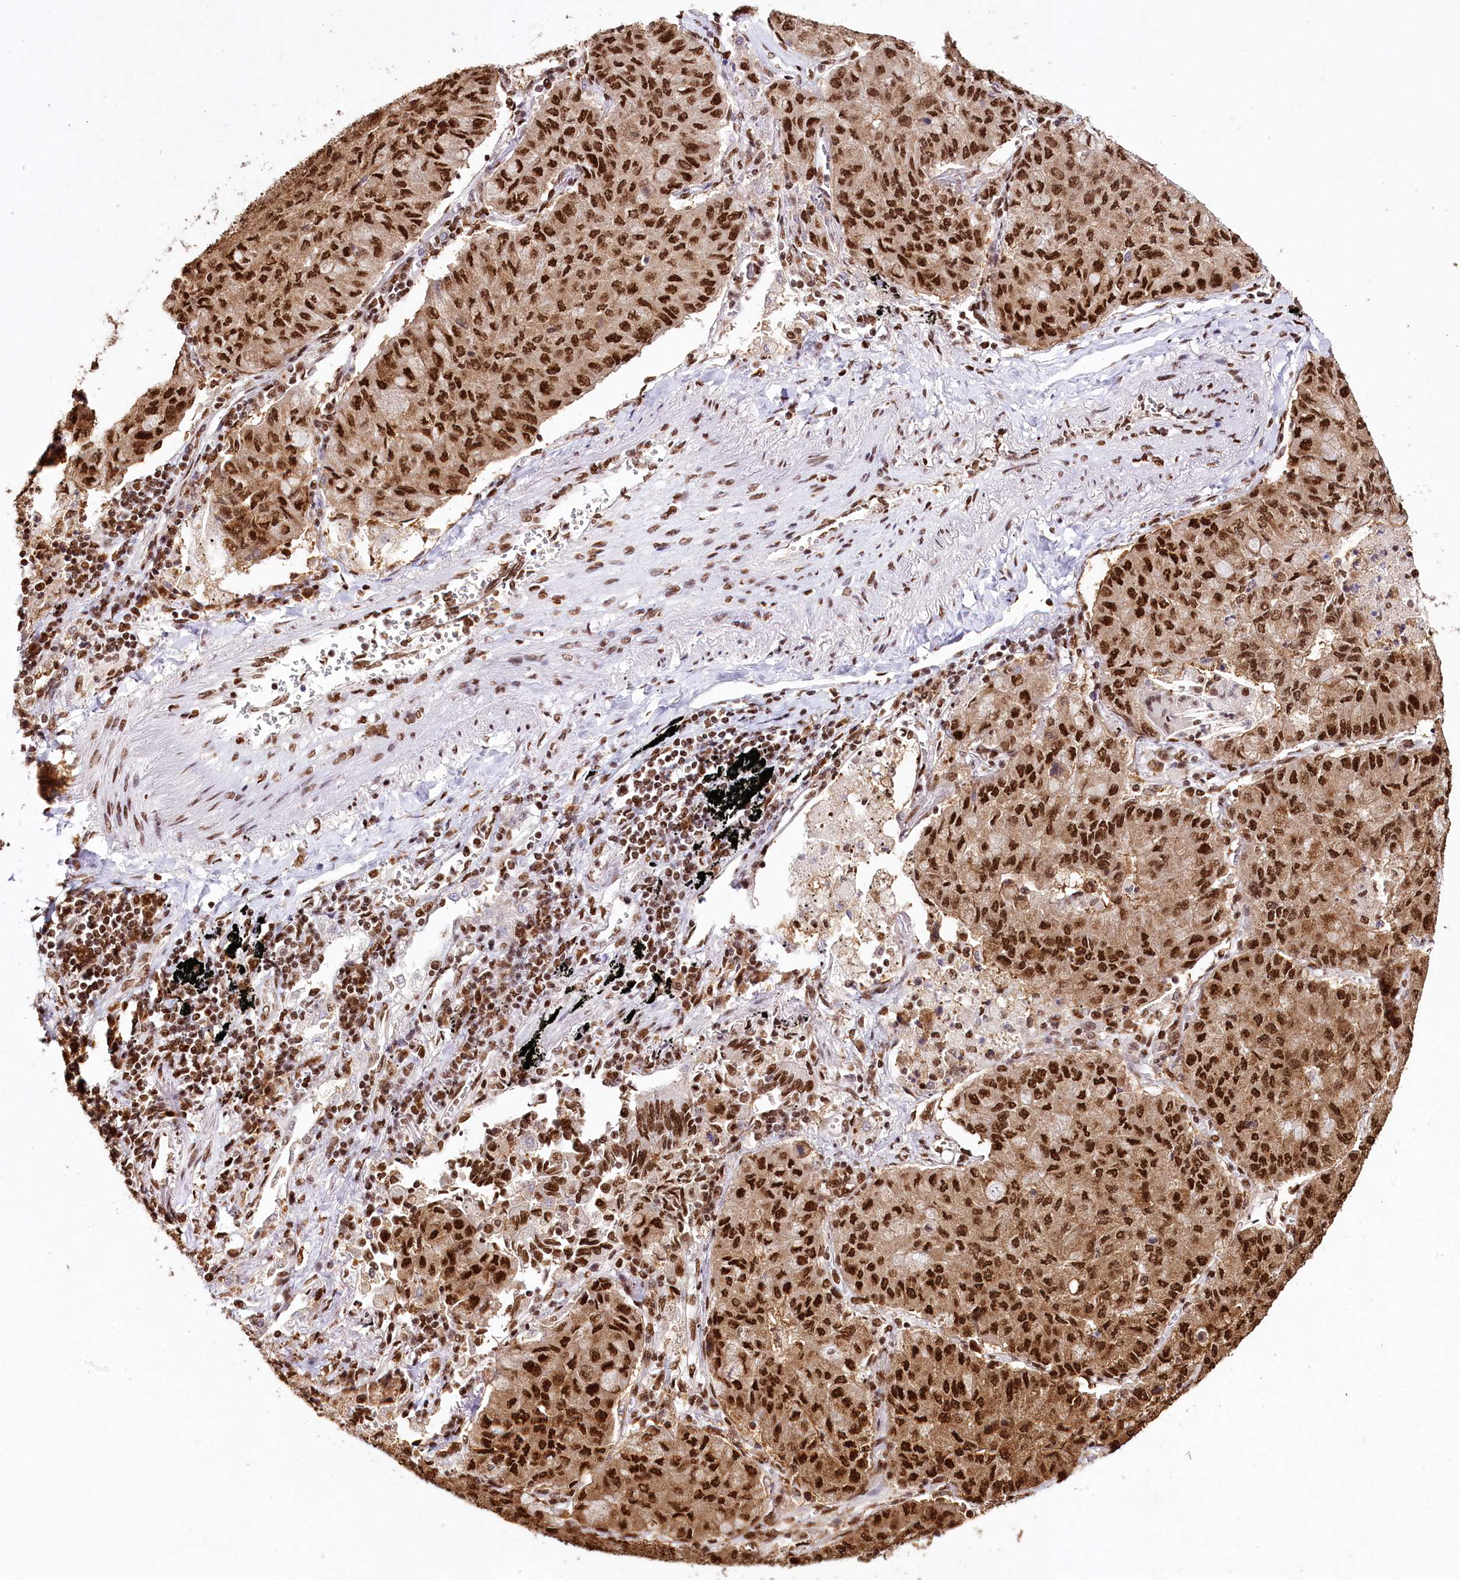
{"staining": {"intensity": "strong", "quantity": ">75%", "location": "cytoplasmic/membranous,nuclear"}, "tissue": "lung cancer", "cell_type": "Tumor cells", "image_type": "cancer", "snomed": [{"axis": "morphology", "description": "Squamous cell carcinoma, NOS"}, {"axis": "topography", "description": "Lung"}], "caption": "The immunohistochemical stain highlights strong cytoplasmic/membranous and nuclear positivity in tumor cells of lung squamous cell carcinoma tissue.", "gene": "SMARCE1", "patient": {"sex": "male", "age": 74}}